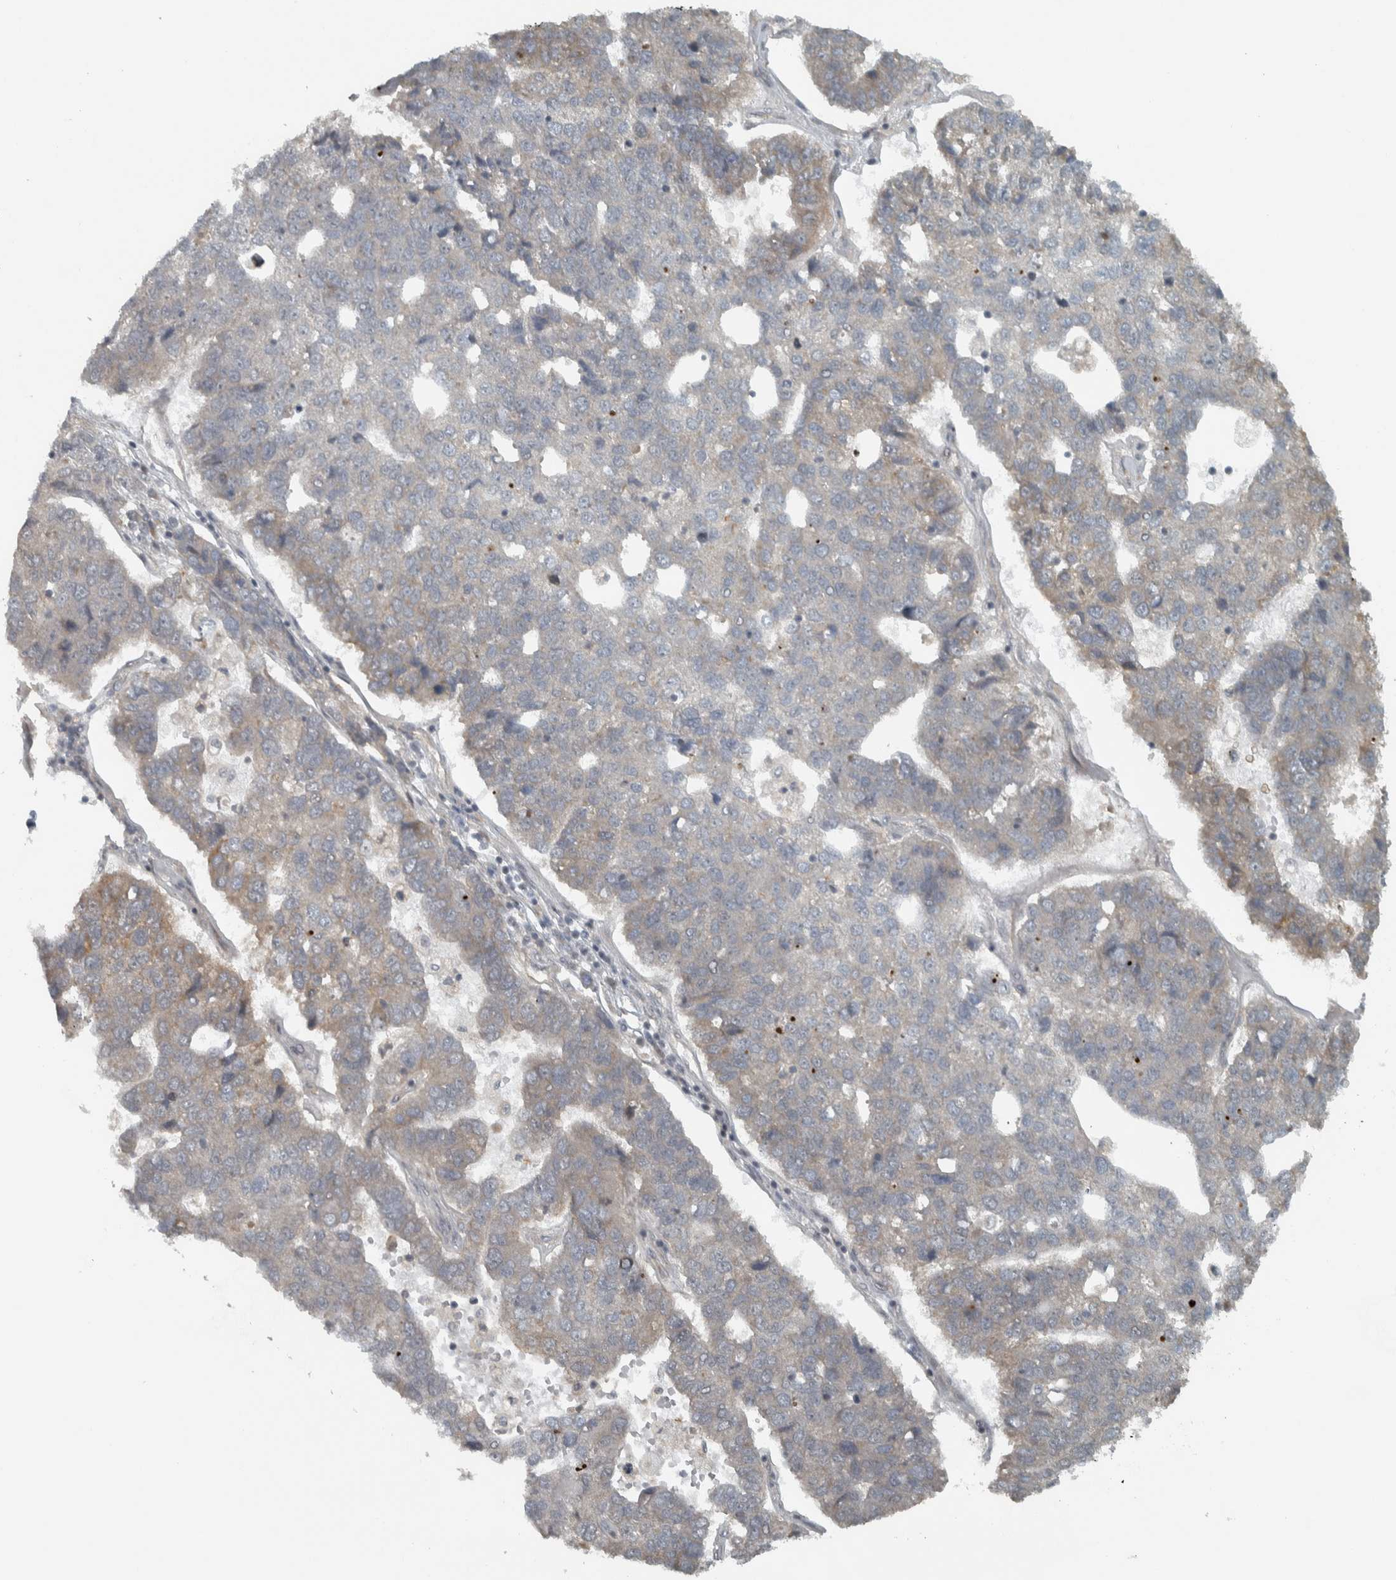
{"staining": {"intensity": "weak", "quantity": "25%-75%", "location": "cytoplasmic/membranous"}, "tissue": "pancreatic cancer", "cell_type": "Tumor cells", "image_type": "cancer", "snomed": [{"axis": "morphology", "description": "Adenocarcinoma, NOS"}, {"axis": "topography", "description": "Pancreas"}], "caption": "Adenocarcinoma (pancreatic) stained with DAB (3,3'-diaminobenzidine) immunohistochemistry displays low levels of weak cytoplasmic/membranous expression in approximately 25%-75% of tumor cells.", "gene": "NAPG", "patient": {"sex": "female", "age": 61}}